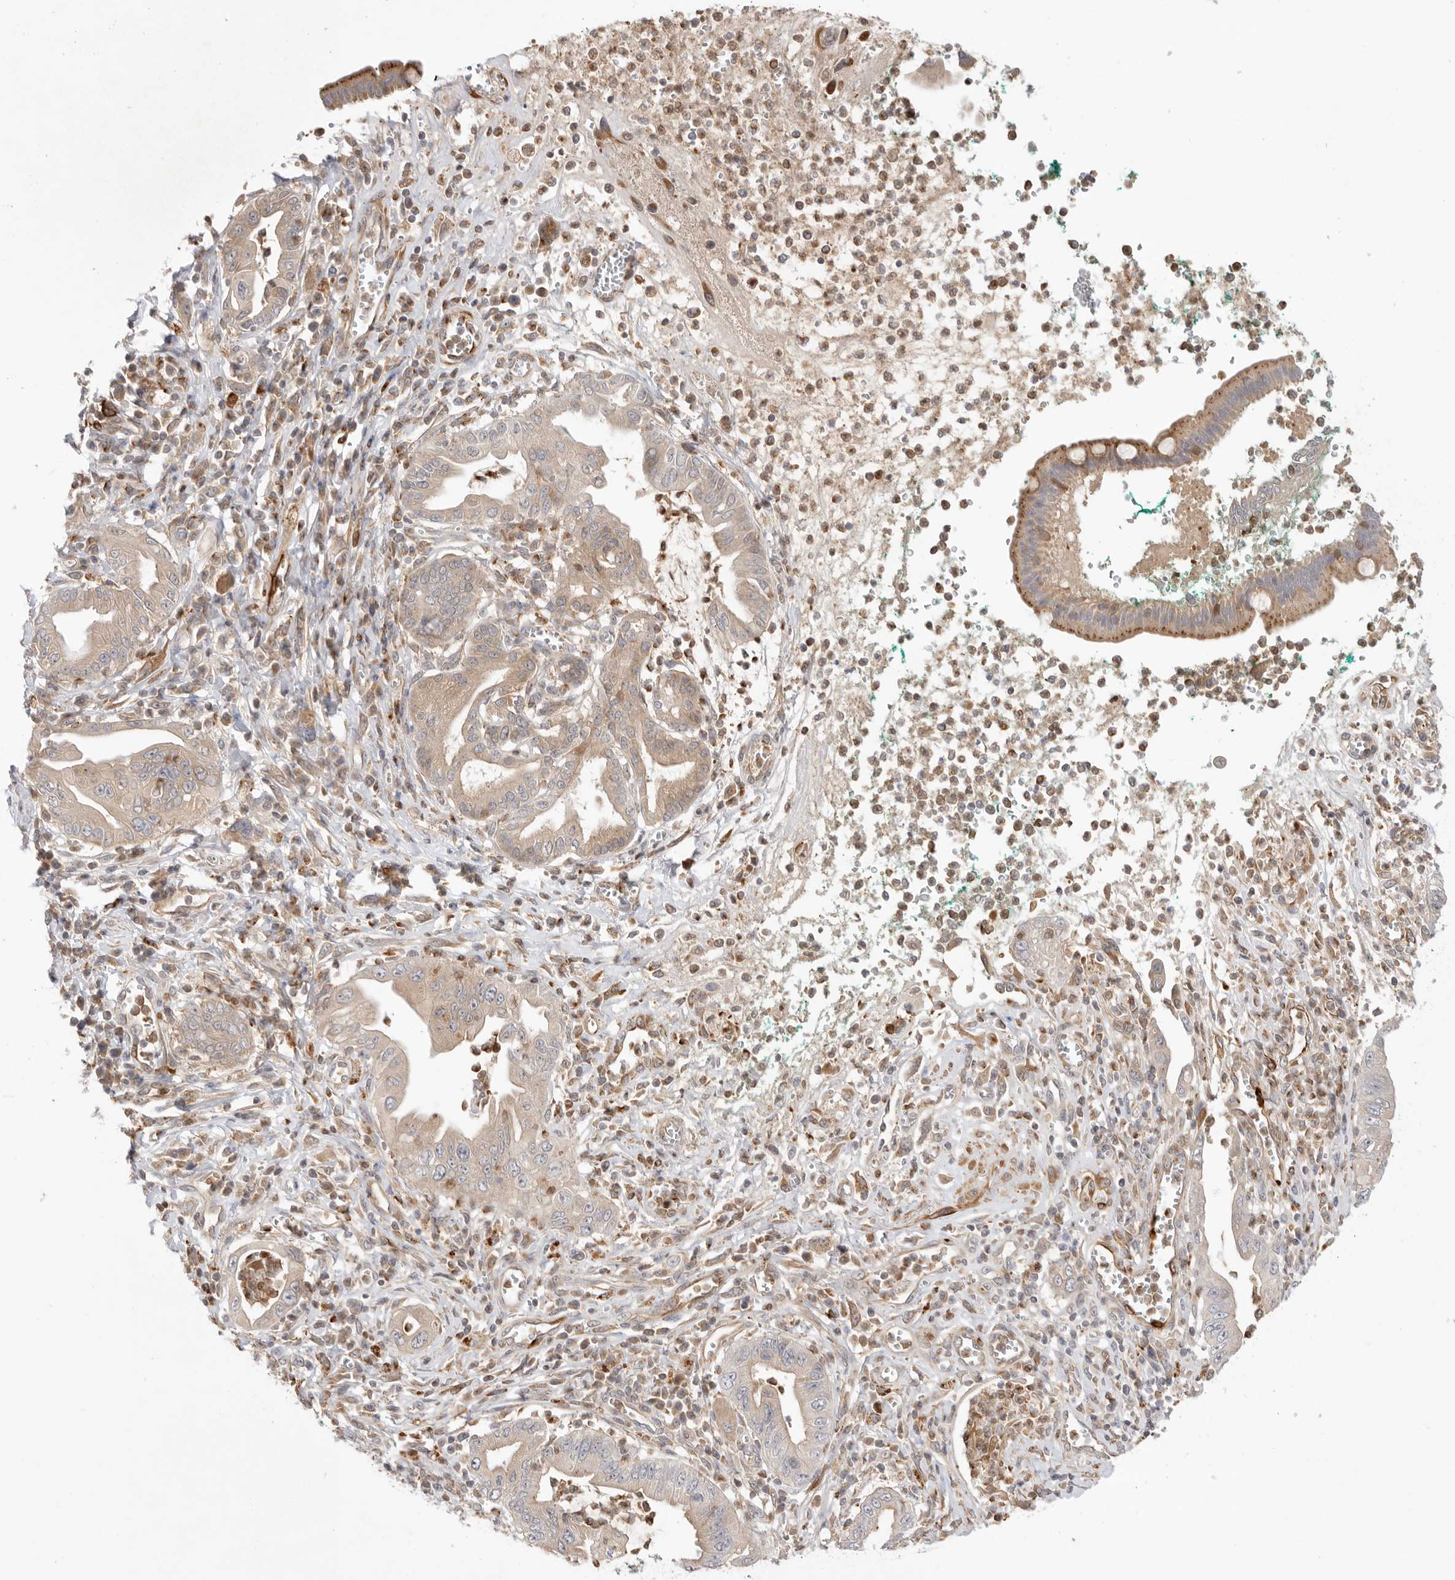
{"staining": {"intensity": "weak", "quantity": ">75%", "location": "cytoplasmic/membranous"}, "tissue": "pancreatic cancer", "cell_type": "Tumor cells", "image_type": "cancer", "snomed": [{"axis": "morphology", "description": "Adenocarcinoma, NOS"}, {"axis": "topography", "description": "Pancreas"}], "caption": "Adenocarcinoma (pancreatic) was stained to show a protein in brown. There is low levels of weak cytoplasmic/membranous positivity in approximately >75% of tumor cells.", "gene": "GNE", "patient": {"sex": "male", "age": 78}}